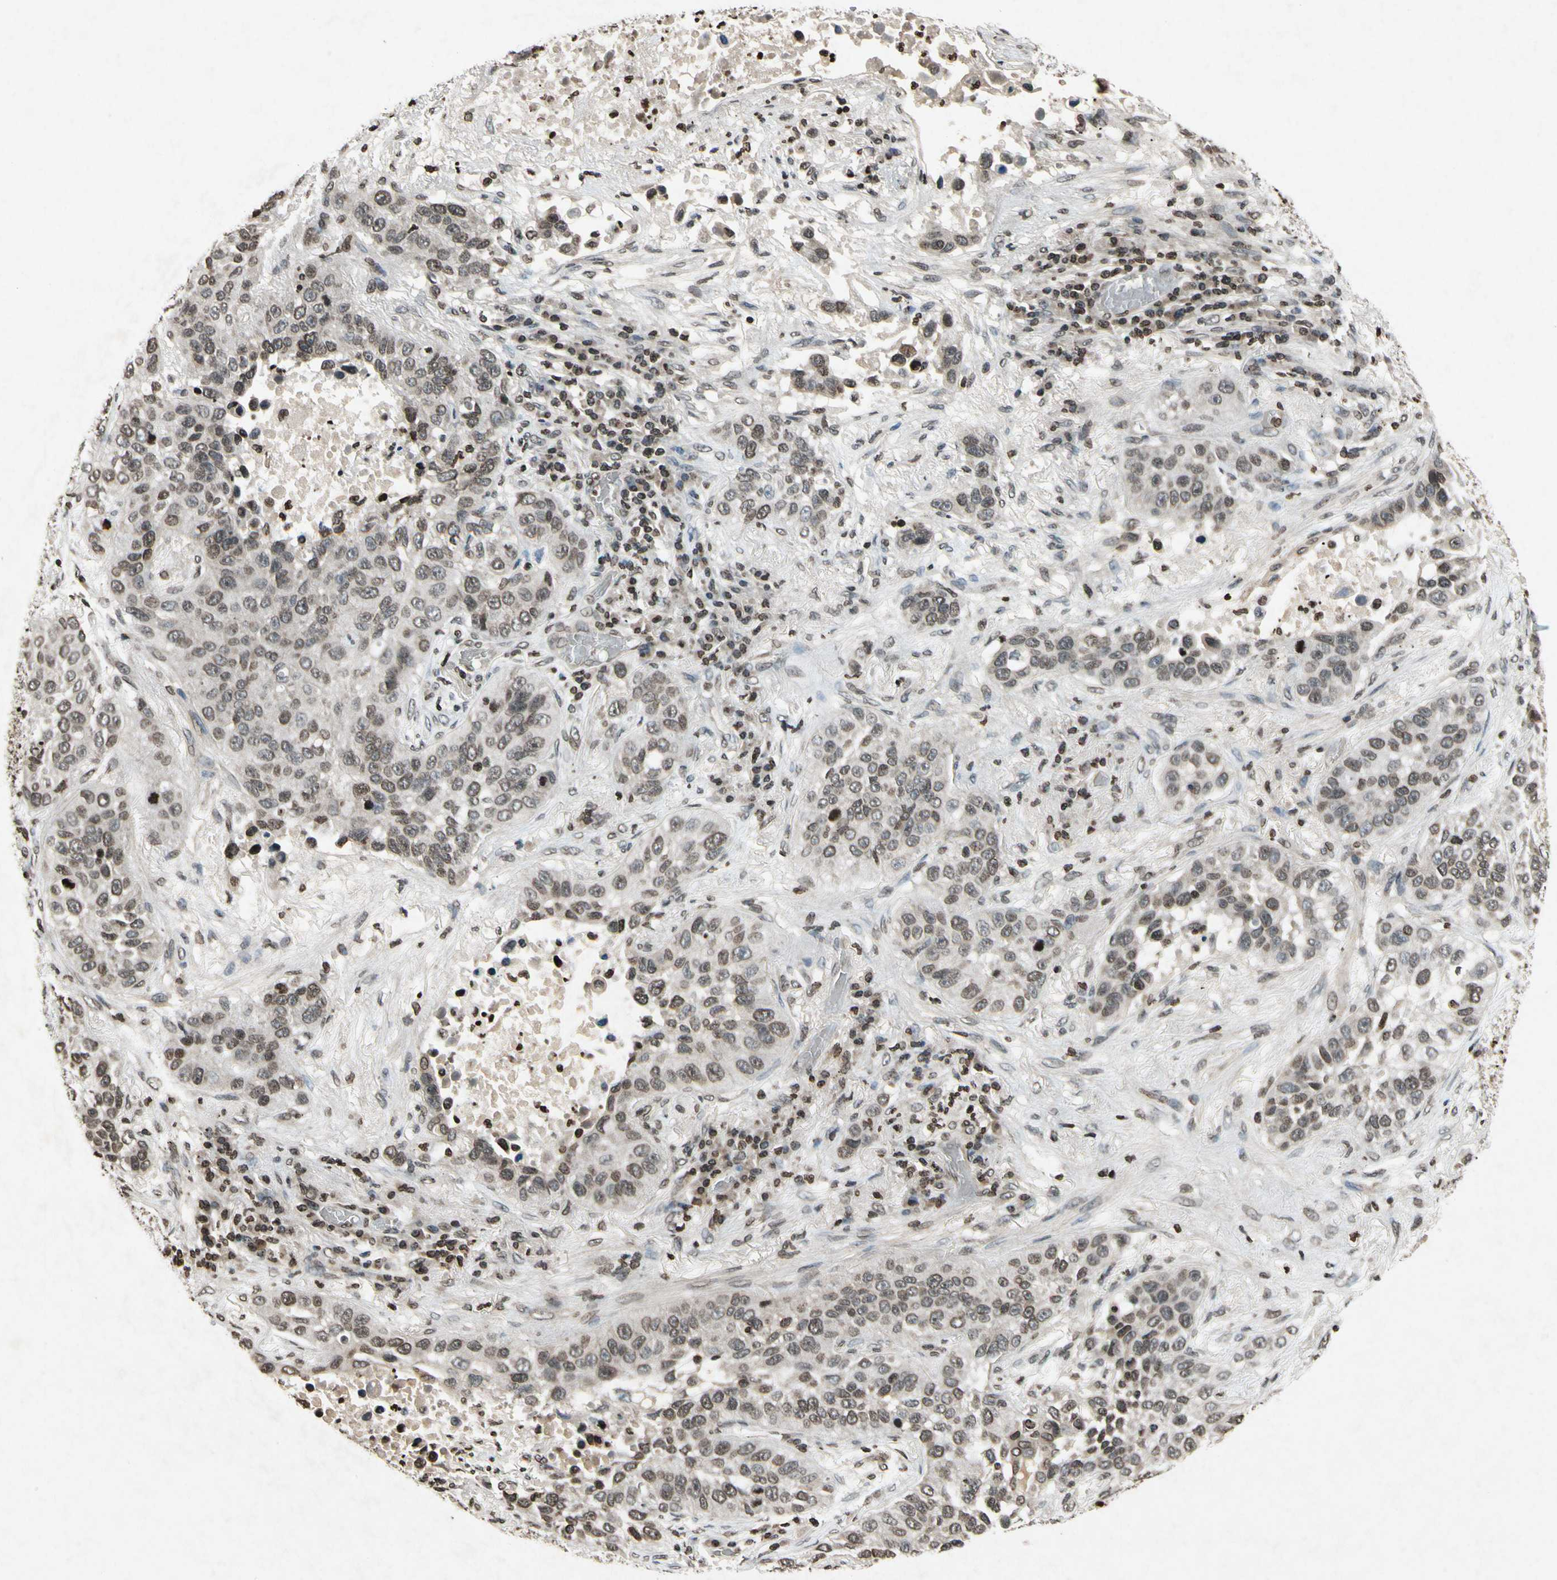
{"staining": {"intensity": "weak", "quantity": "<25%", "location": "nuclear"}, "tissue": "lung cancer", "cell_type": "Tumor cells", "image_type": "cancer", "snomed": [{"axis": "morphology", "description": "Squamous cell carcinoma, NOS"}, {"axis": "topography", "description": "Lung"}], "caption": "This is an IHC micrograph of human lung squamous cell carcinoma. There is no staining in tumor cells.", "gene": "HOXB3", "patient": {"sex": "male", "age": 57}}